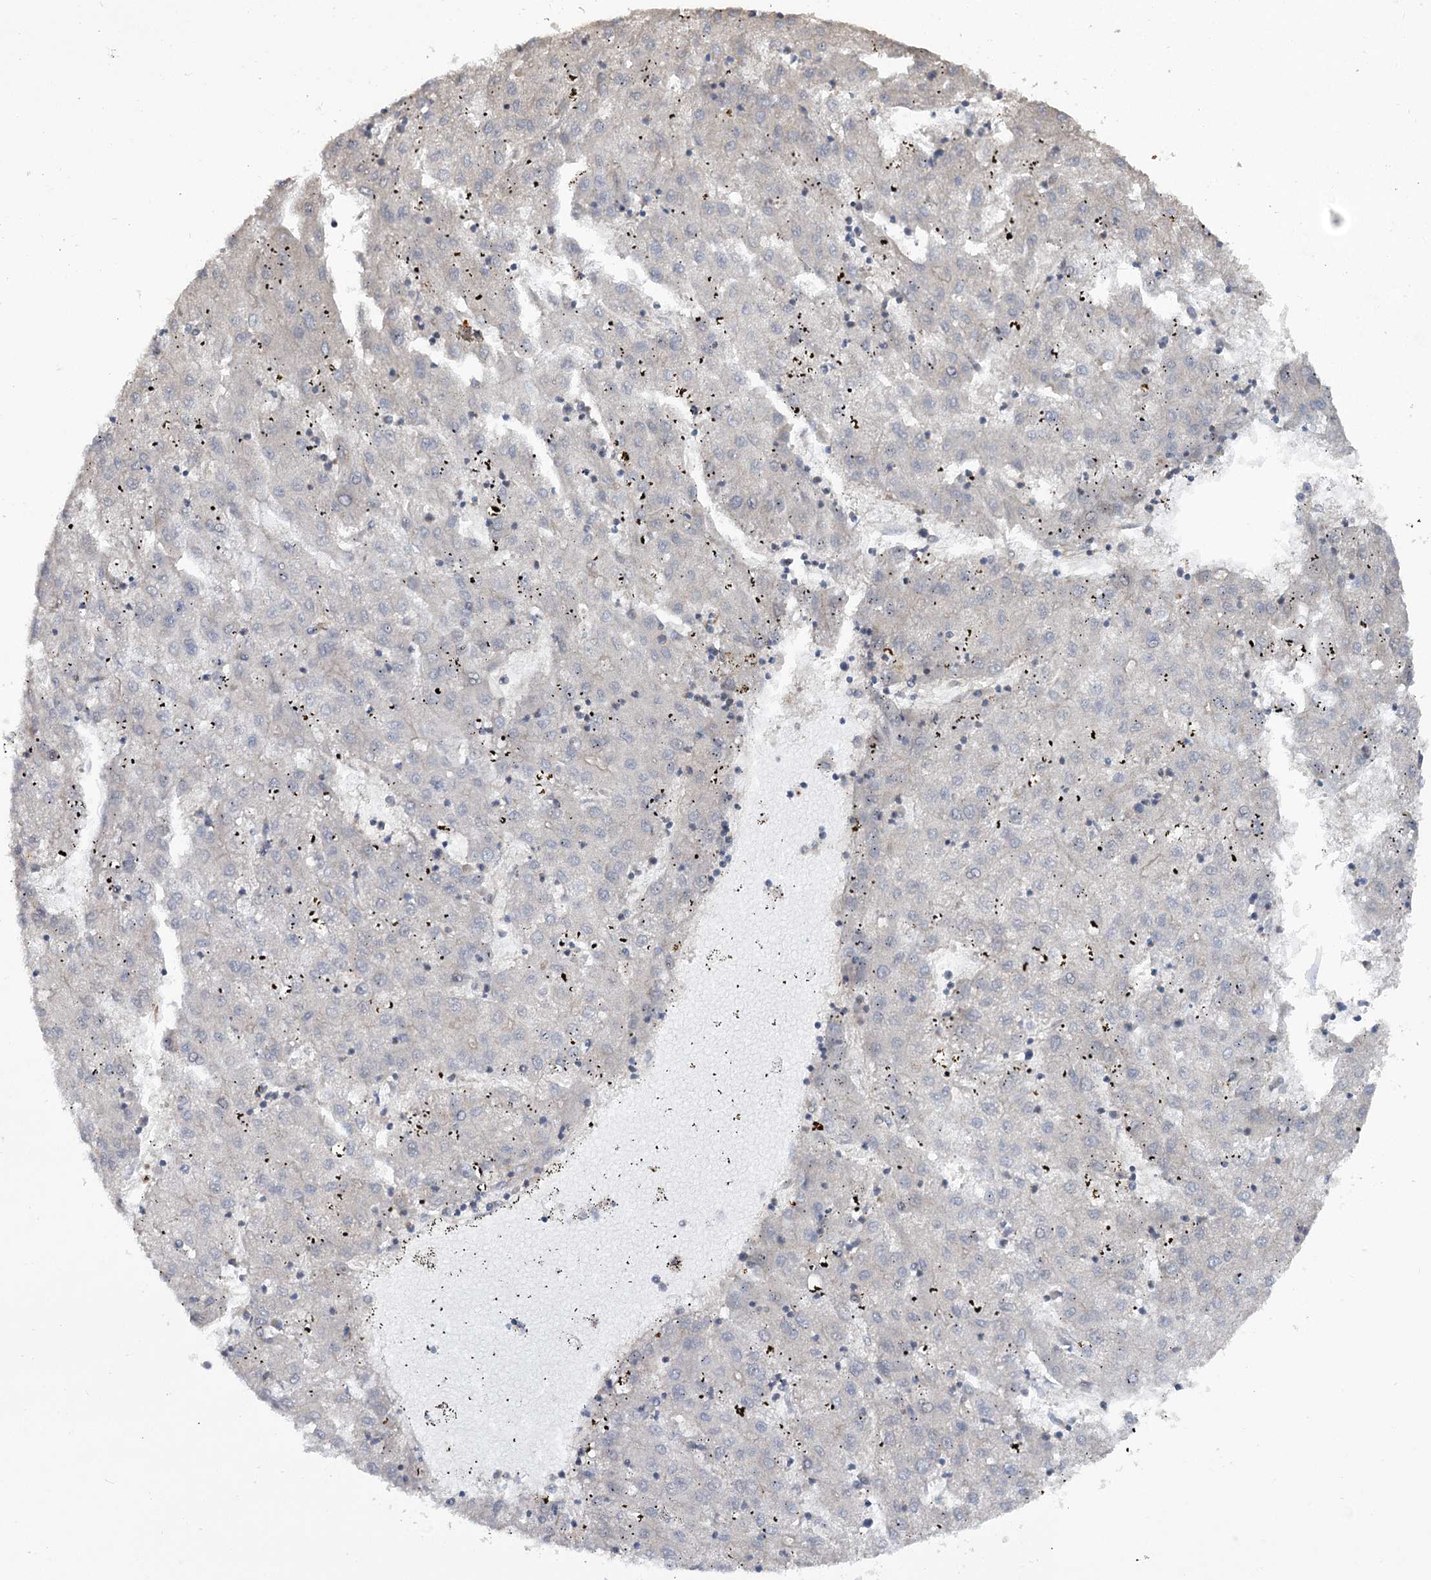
{"staining": {"intensity": "negative", "quantity": "none", "location": "none"}, "tissue": "liver cancer", "cell_type": "Tumor cells", "image_type": "cancer", "snomed": [{"axis": "morphology", "description": "Carcinoma, Hepatocellular, NOS"}, {"axis": "topography", "description": "Liver"}], "caption": "Hepatocellular carcinoma (liver) stained for a protein using immunohistochemistry displays no positivity tumor cells.", "gene": "STX6", "patient": {"sex": "male", "age": 72}}